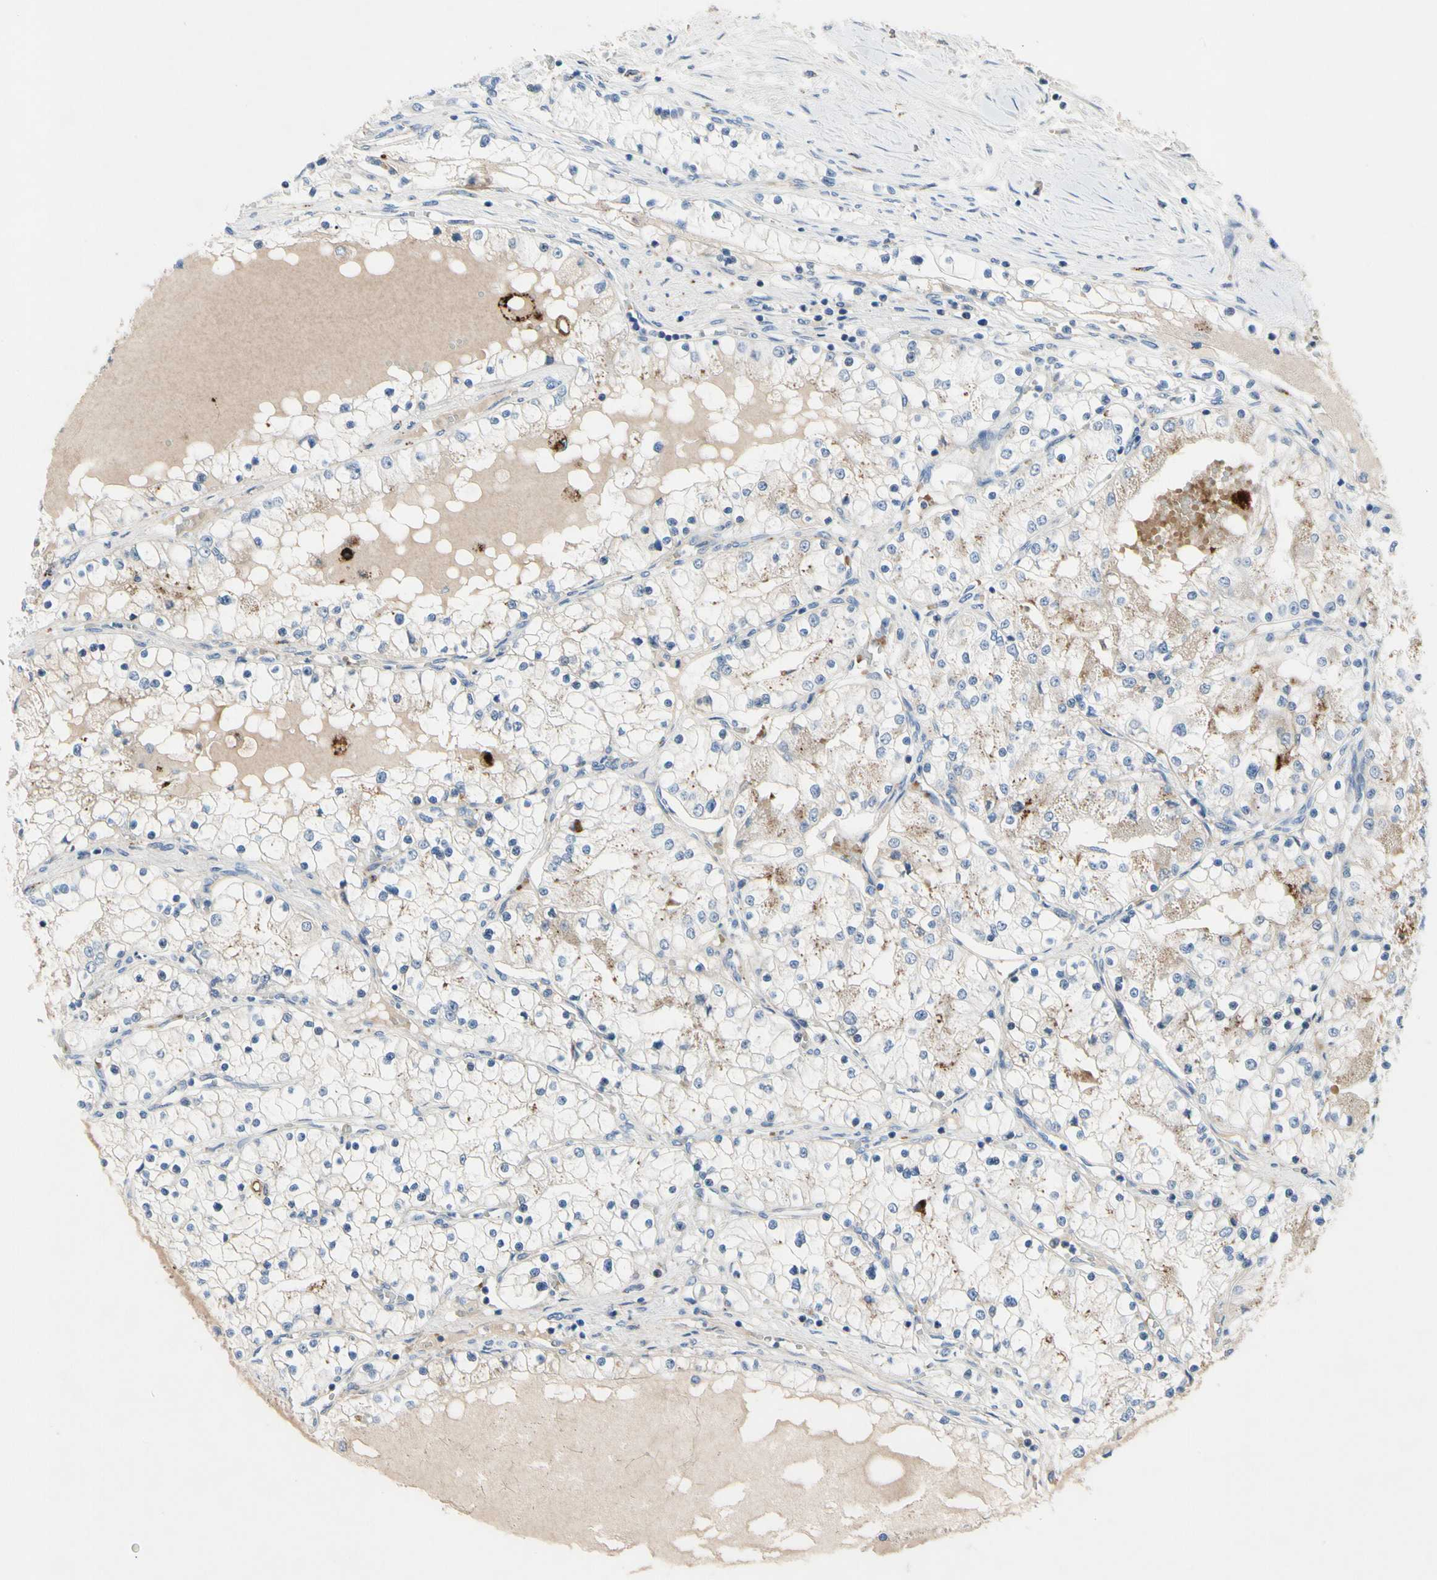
{"staining": {"intensity": "weak", "quantity": "25%-75%", "location": "cytoplasmic/membranous"}, "tissue": "renal cancer", "cell_type": "Tumor cells", "image_type": "cancer", "snomed": [{"axis": "morphology", "description": "Adenocarcinoma, NOS"}, {"axis": "topography", "description": "Kidney"}], "caption": "IHC photomicrograph of neoplastic tissue: renal cancer stained using IHC reveals low levels of weak protein expression localized specifically in the cytoplasmic/membranous of tumor cells, appearing as a cytoplasmic/membranous brown color.", "gene": "RETSAT", "patient": {"sex": "male", "age": 68}}